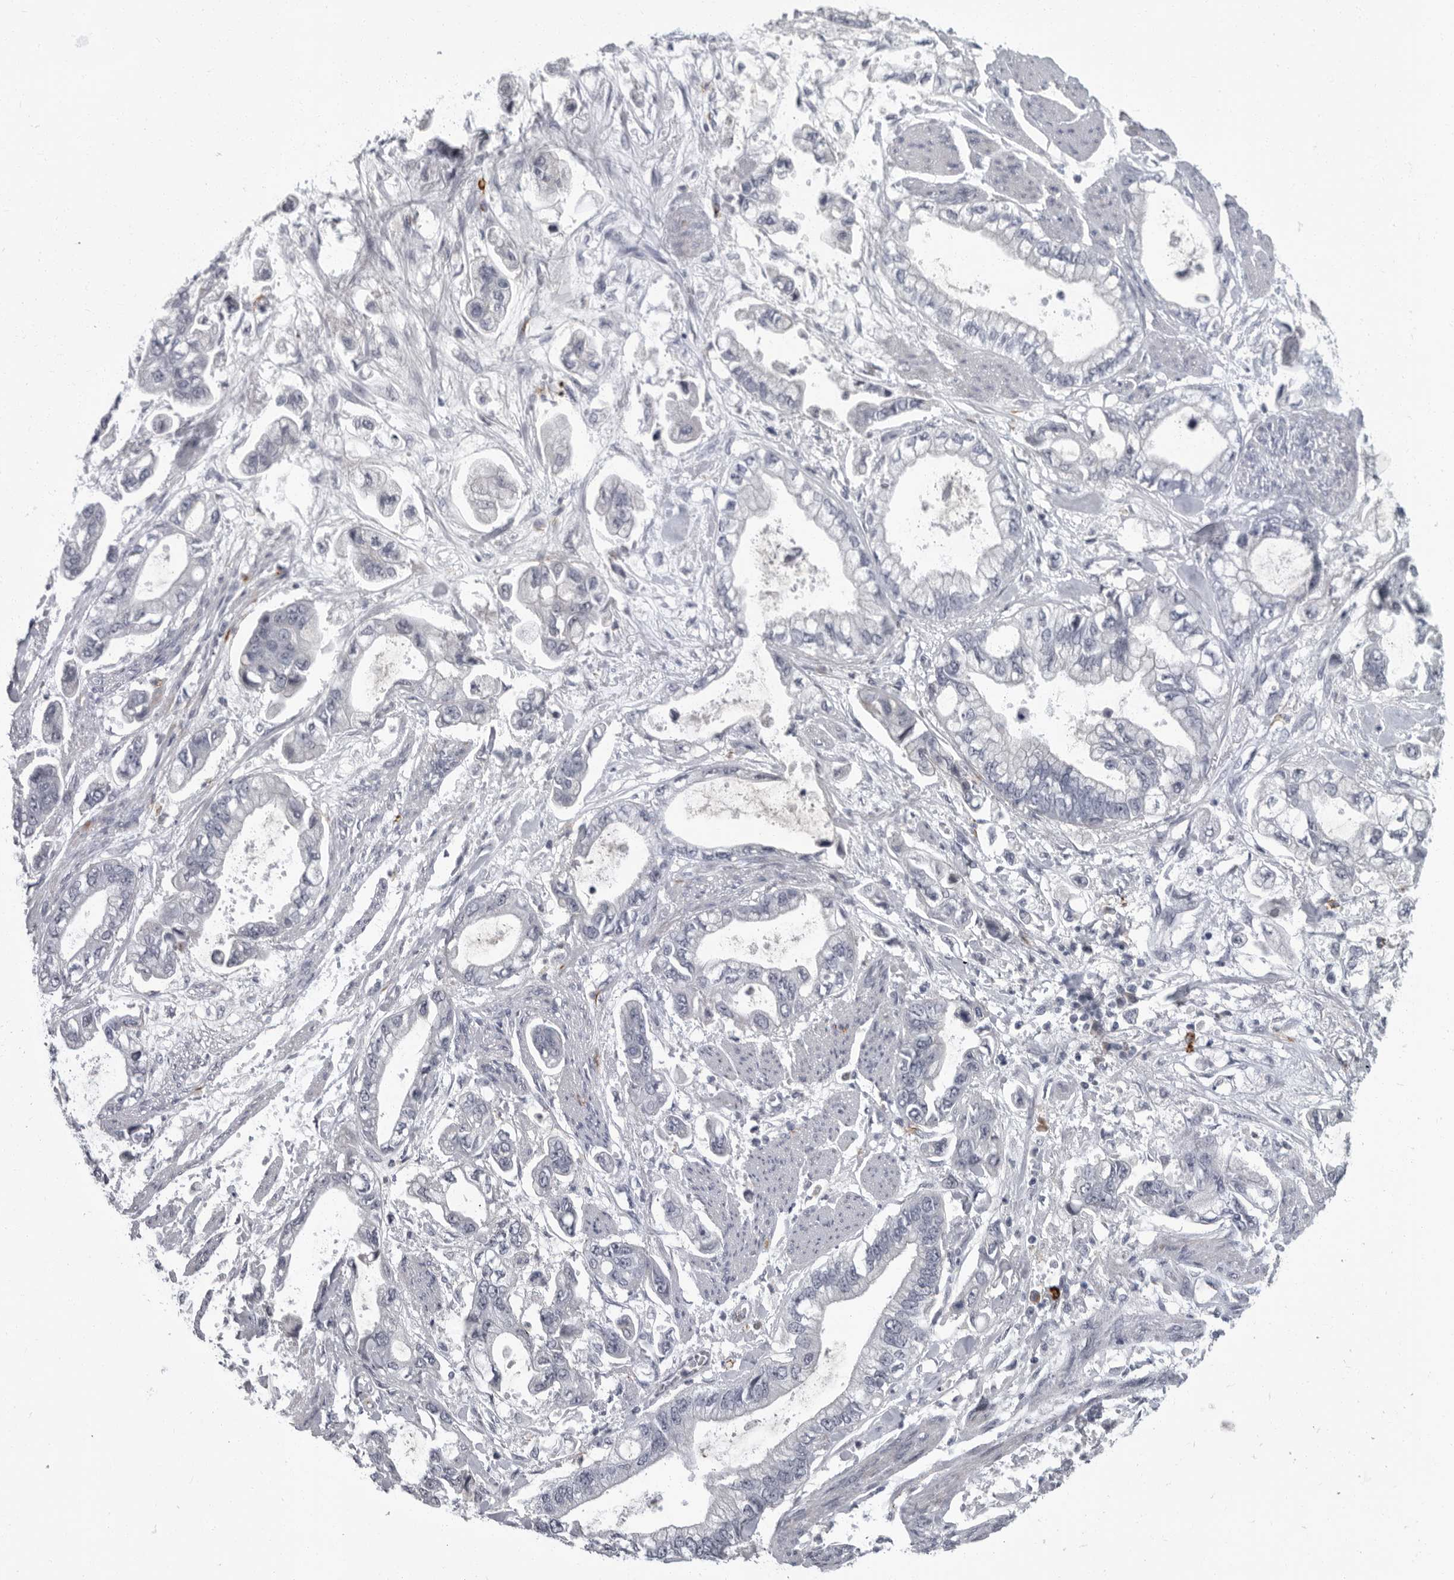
{"staining": {"intensity": "negative", "quantity": "none", "location": "none"}, "tissue": "stomach cancer", "cell_type": "Tumor cells", "image_type": "cancer", "snomed": [{"axis": "morphology", "description": "Normal tissue, NOS"}, {"axis": "morphology", "description": "Adenocarcinoma, NOS"}, {"axis": "topography", "description": "Stomach"}], "caption": "This histopathology image is of stomach cancer (adenocarcinoma) stained with immunohistochemistry (IHC) to label a protein in brown with the nuclei are counter-stained blue. There is no positivity in tumor cells.", "gene": "SLC25A39", "patient": {"sex": "male", "age": 62}}